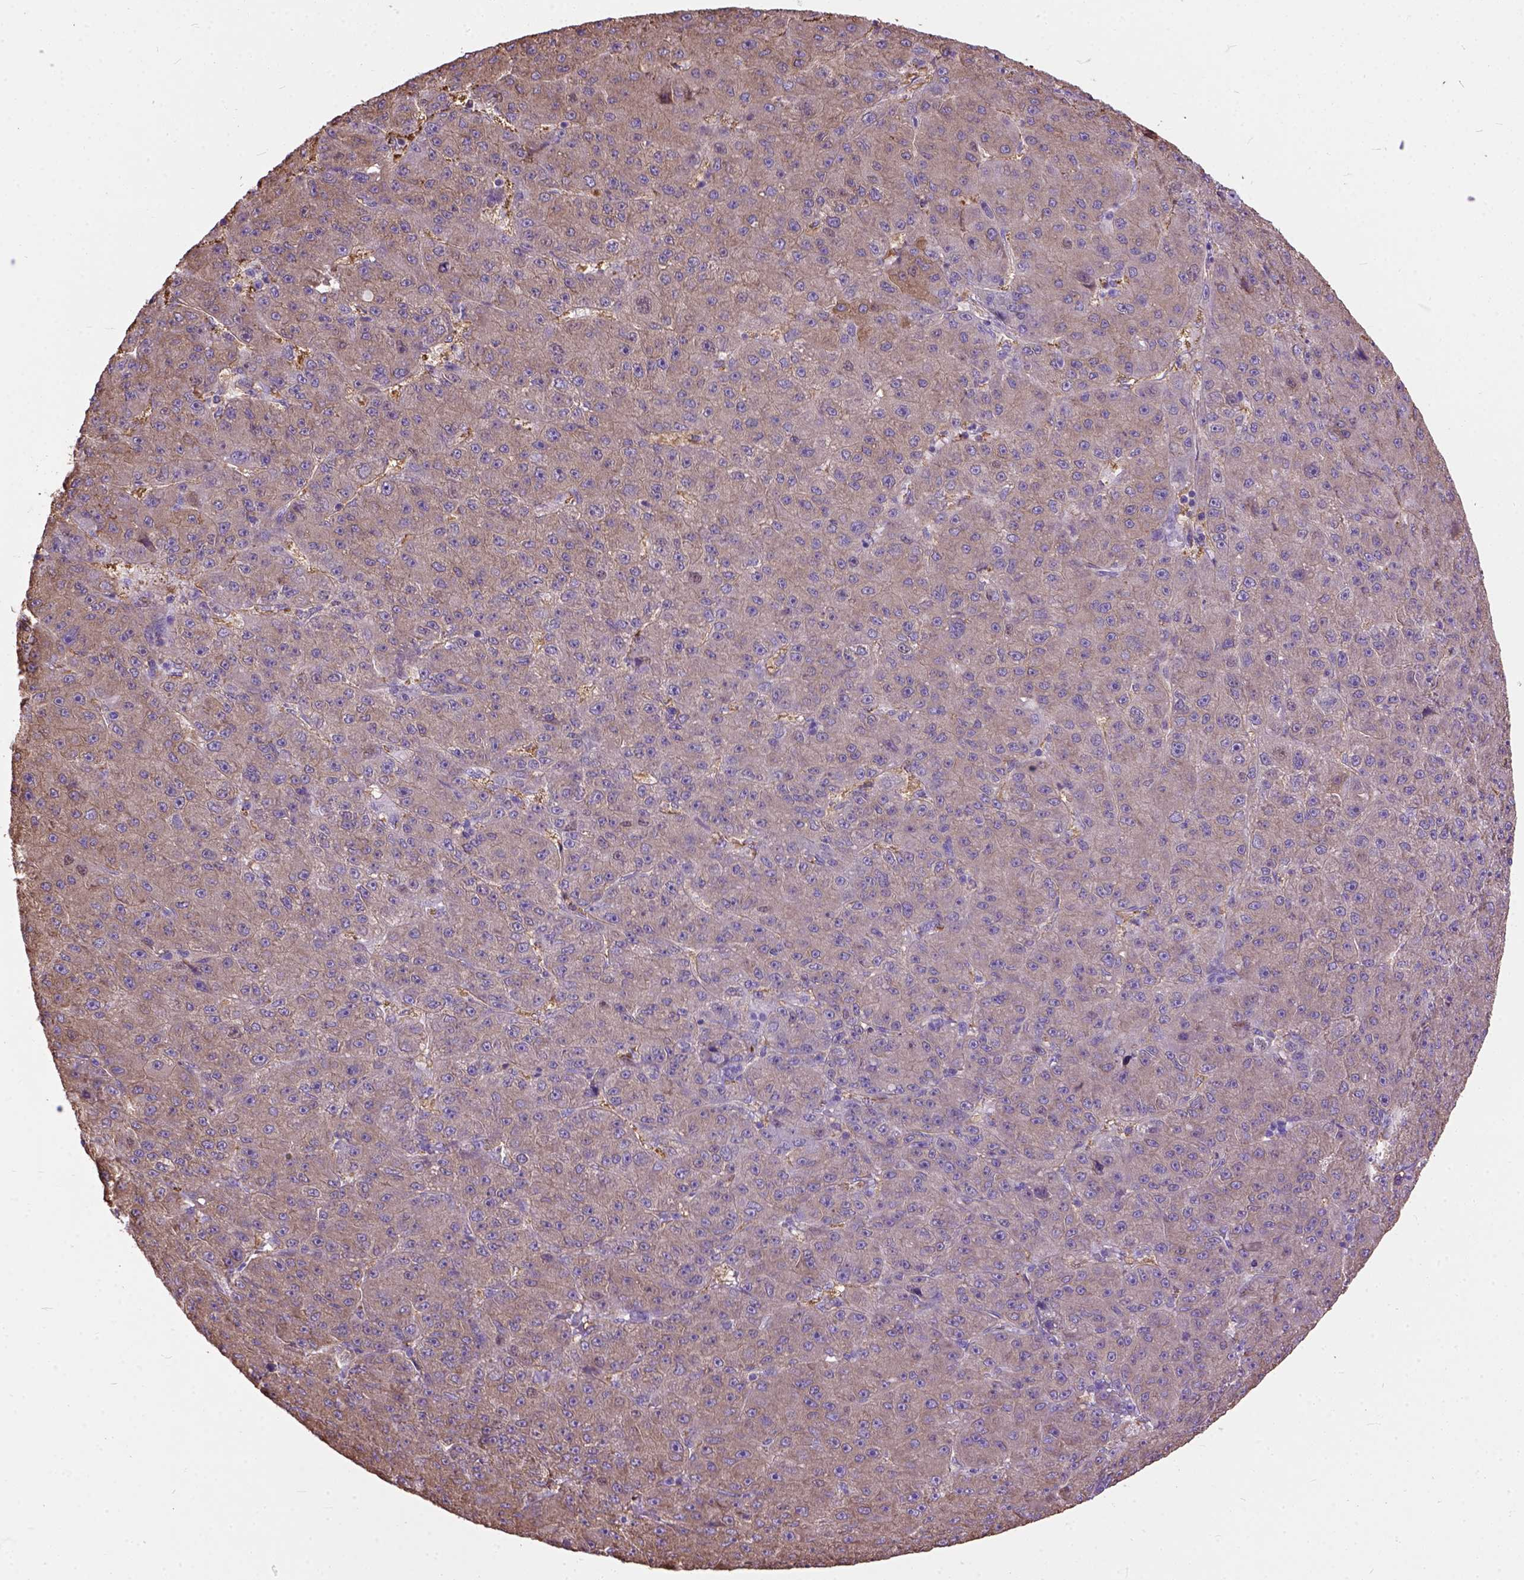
{"staining": {"intensity": "weak", "quantity": ">75%", "location": "cytoplasmic/membranous"}, "tissue": "liver cancer", "cell_type": "Tumor cells", "image_type": "cancer", "snomed": [{"axis": "morphology", "description": "Carcinoma, Hepatocellular, NOS"}, {"axis": "topography", "description": "Liver"}], "caption": "Immunohistochemical staining of human hepatocellular carcinoma (liver) shows weak cytoplasmic/membranous protein expression in about >75% of tumor cells. The staining is performed using DAB (3,3'-diaminobenzidine) brown chromogen to label protein expression. The nuclei are counter-stained blue using hematoxylin.", "gene": "SEMA4F", "patient": {"sex": "male", "age": 67}}